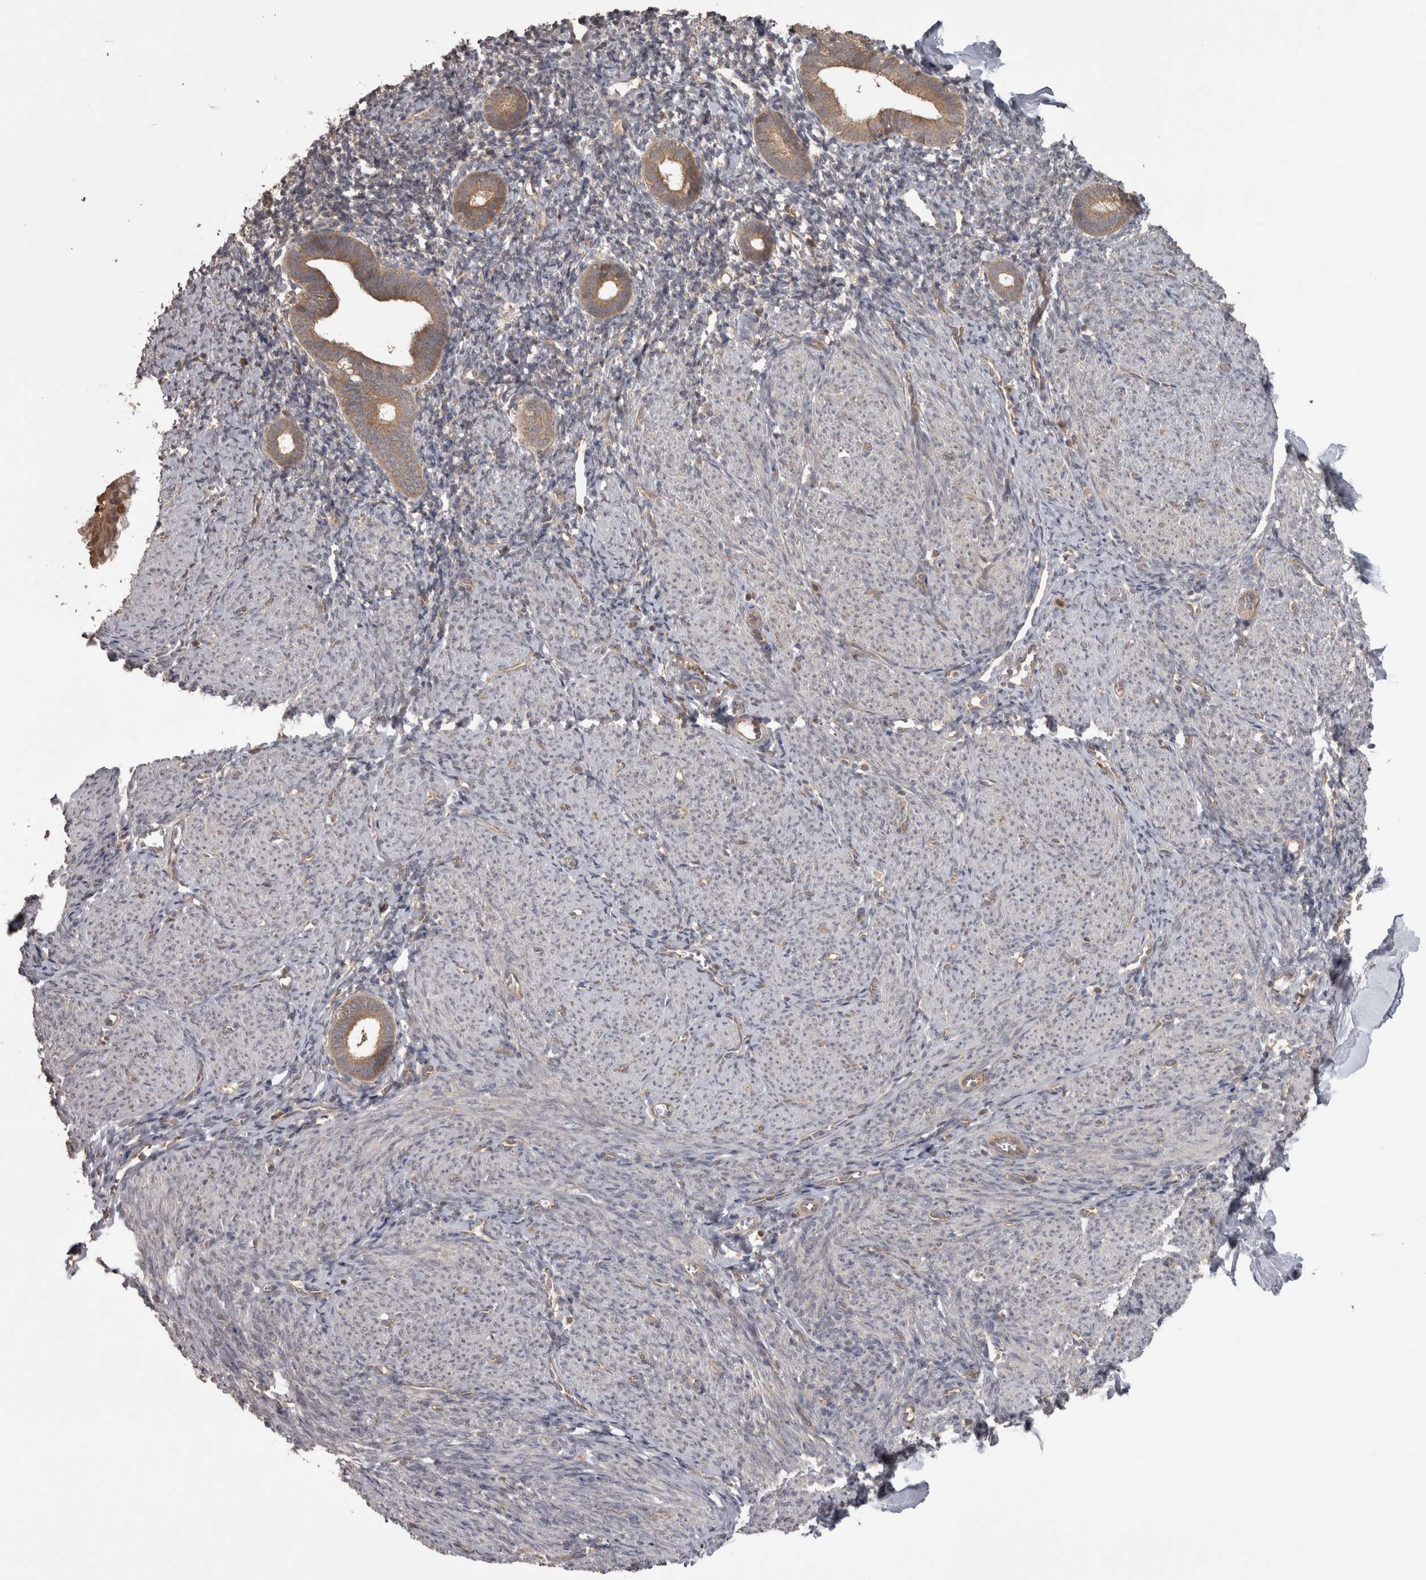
{"staining": {"intensity": "moderate", "quantity": "<25%", "location": "cytoplasmic/membranous"}, "tissue": "endometrium", "cell_type": "Cells in endometrial stroma", "image_type": "normal", "snomed": [{"axis": "morphology", "description": "Normal tissue, NOS"}, {"axis": "morphology", "description": "Adenocarcinoma, NOS"}, {"axis": "topography", "description": "Endometrium"}], "caption": "Immunohistochemistry (IHC) micrograph of normal endometrium: endometrium stained using immunohistochemistry (IHC) demonstrates low levels of moderate protein expression localized specifically in the cytoplasmic/membranous of cells in endometrial stroma, appearing as a cytoplasmic/membranous brown color.", "gene": "MICU3", "patient": {"sex": "female", "age": 57}}